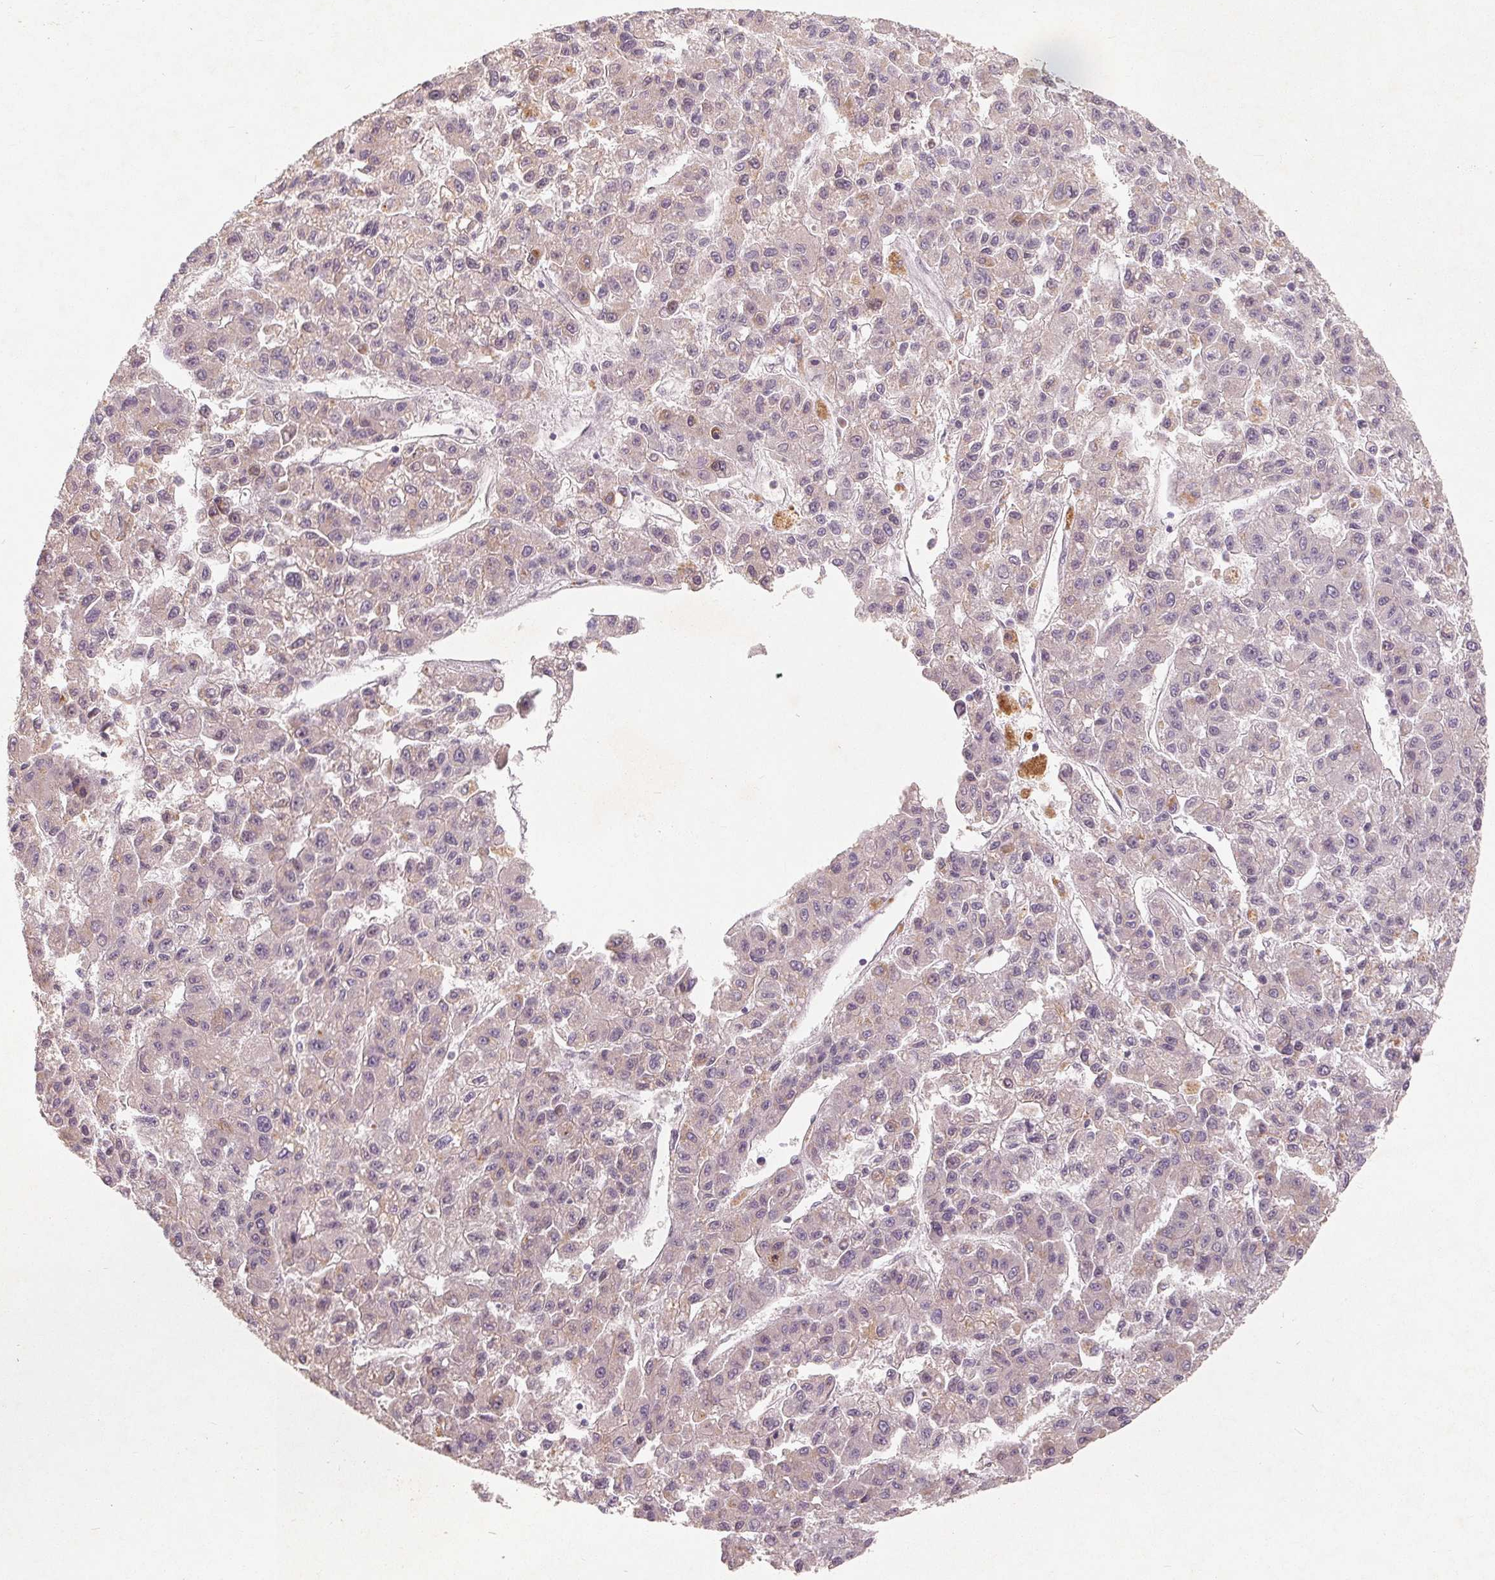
{"staining": {"intensity": "weak", "quantity": "<25%", "location": "cytoplasmic/membranous"}, "tissue": "liver cancer", "cell_type": "Tumor cells", "image_type": "cancer", "snomed": [{"axis": "morphology", "description": "Carcinoma, Hepatocellular, NOS"}, {"axis": "topography", "description": "Liver"}], "caption": "The micrograph demonstrates no staining of tumor cells in hepatocellular carcinoma (liver).", "gene": "TMSB15B", "patient": {"sex": "male", "age": 70}}